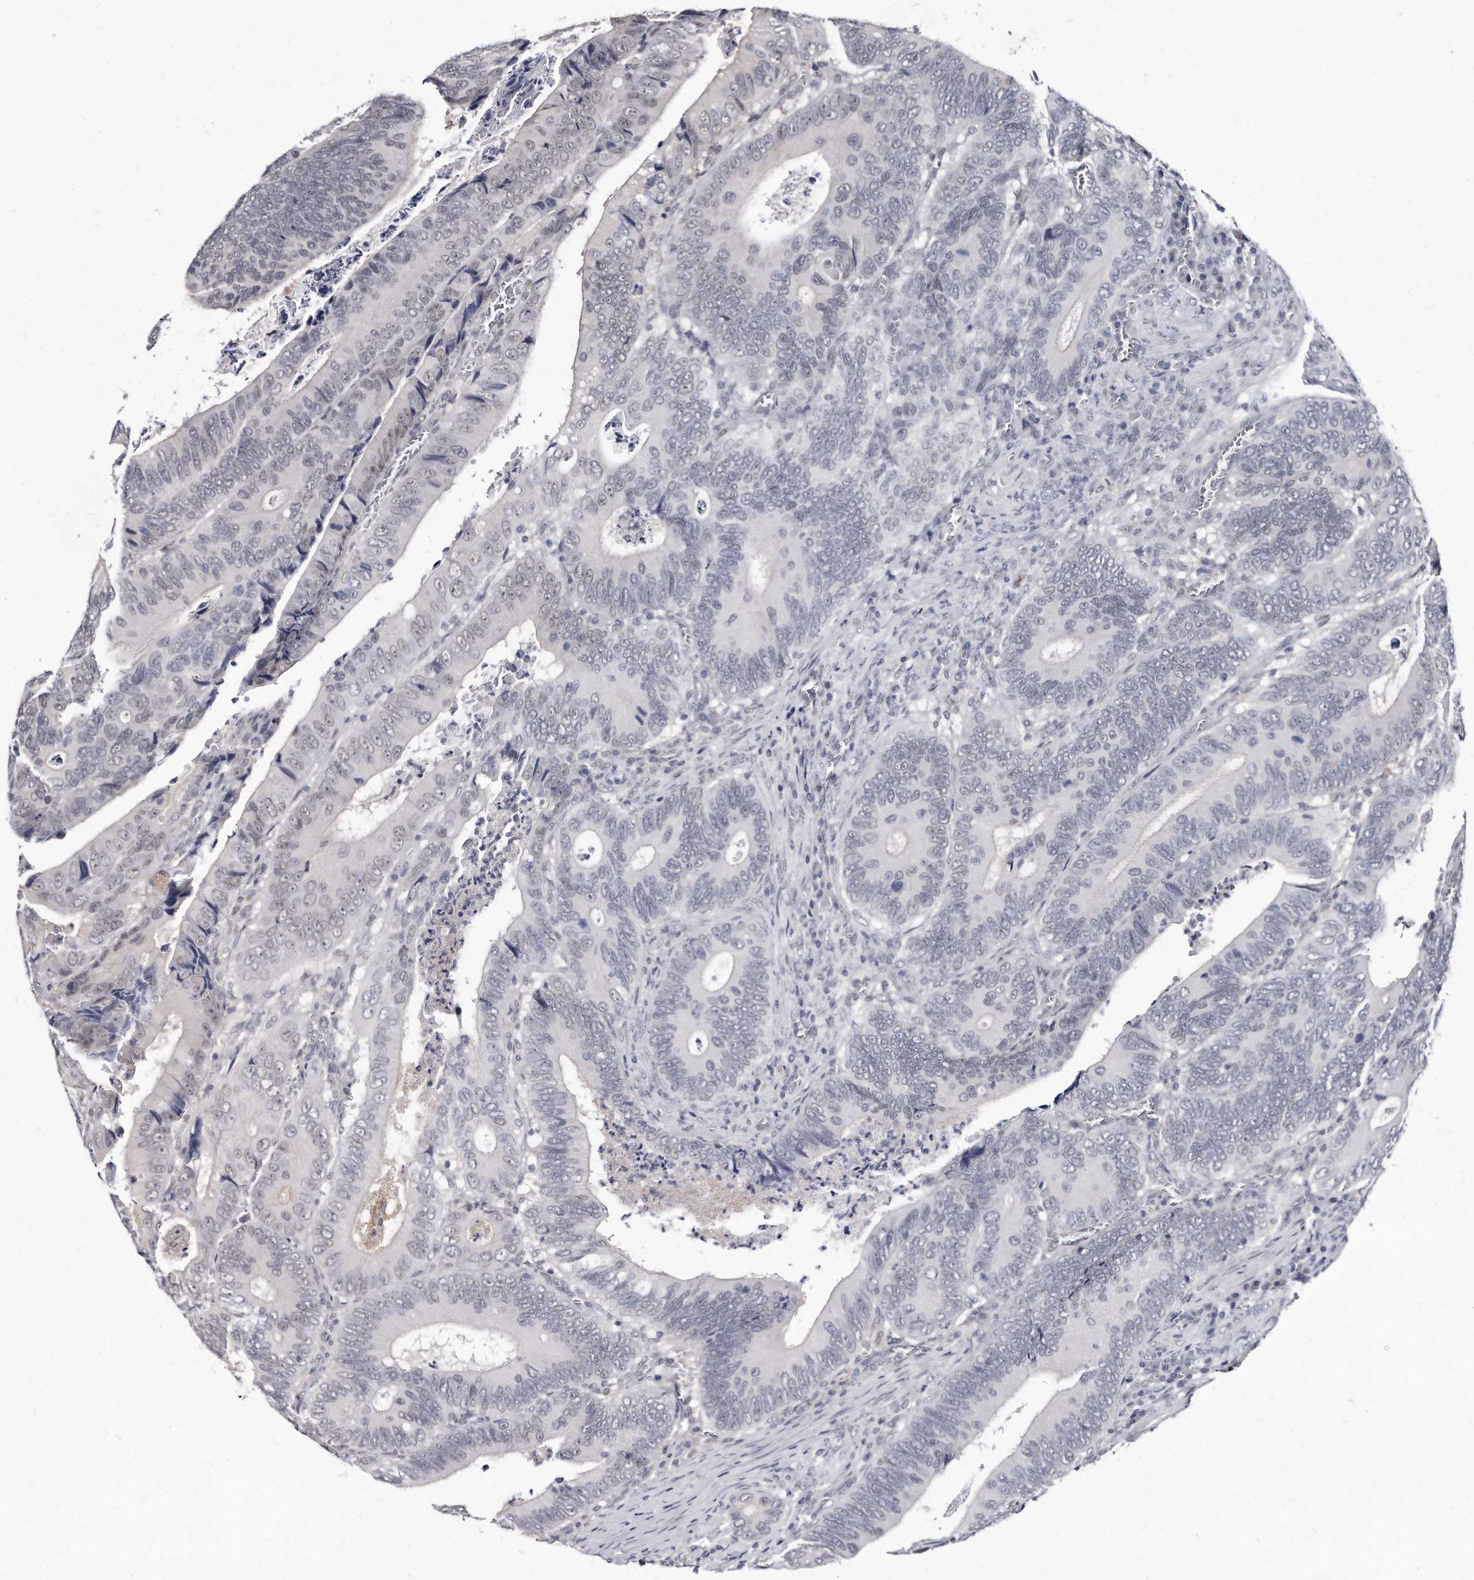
{"staining": {"intensity": "weak", "quantity": "<25%", "location": "nuclear"}, "tissue": "colorectal cancer", "cell_type": "Tumor cells", "image_type": "cancer", "snomed": [{"axis": "morphology", "description": "Inflammation, NOS"}, {"axis": "morphology", "description": "Adenocarcinoma, NOS"}, {"axis": "topography", "description": "Colon"}], "caption": "Colorectal cancer stained for a protein using immunohistochemistry (IHC) exhibits no staining tumor cells.", "gene": "KLHDC3", "patient": {"sex": "male", "age": 72}}